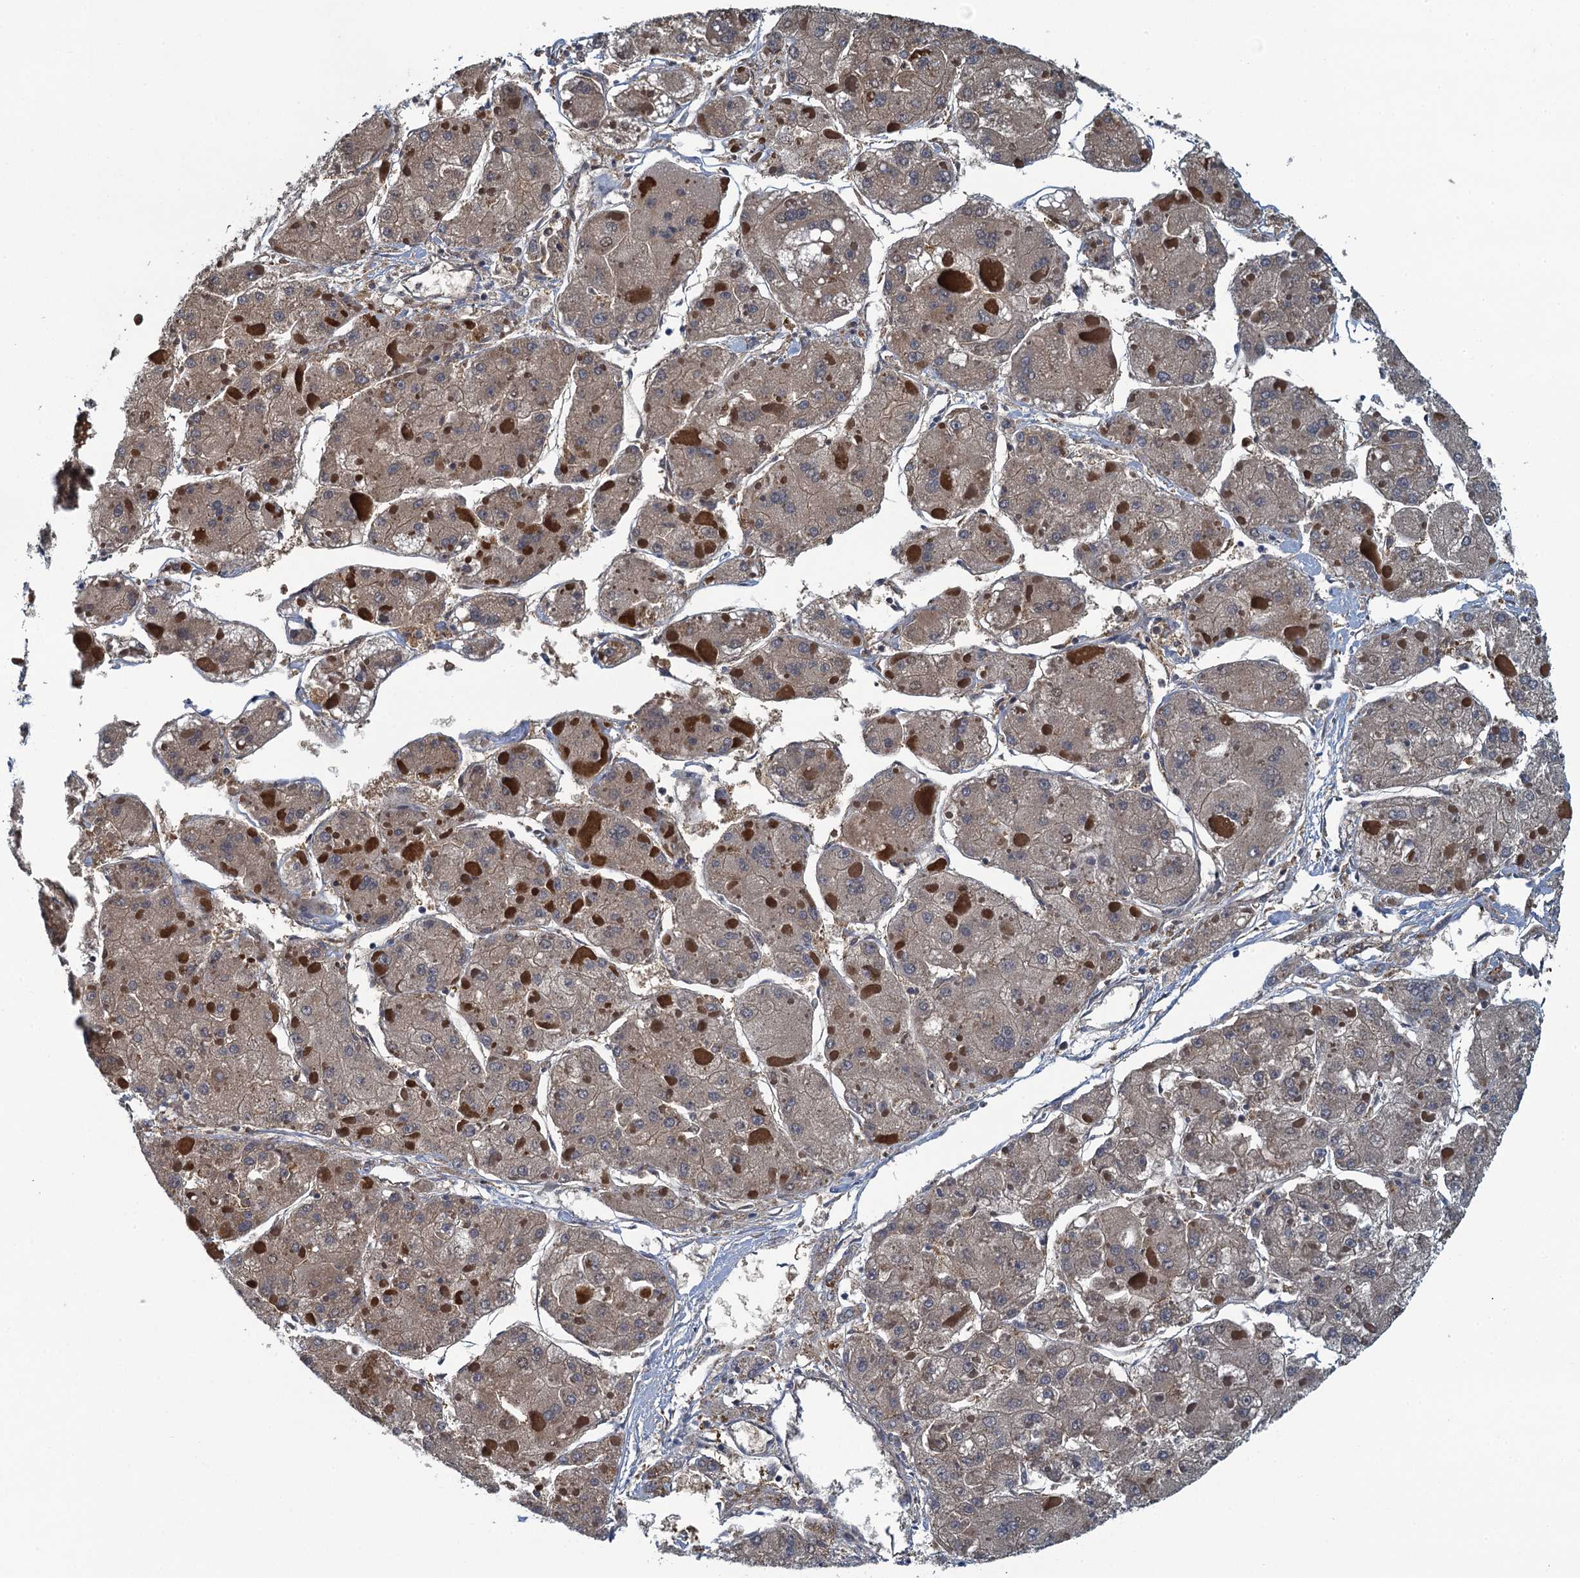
{"staining": {"intensity": "weak", "quantity": ">75%", "location": "cytoplasmic/membranous"}, "tissue": "liver cancer", "cell_type": "Tumor cells", "image_type": "cancer", "snomed": [{"axis": "morphology", "description": "Carcinoma, Hepatocellular, NOS"}, {"axis": "topography", "description": "Liver"}], "caption": "Immunohistochemical staining of liver cancer exhibits weak cytoplasmic/membranous protein expression in about >75% of tumor cells.", "gene": "NCKAP1L", "patient": {"sex": "female", "age": 73}}